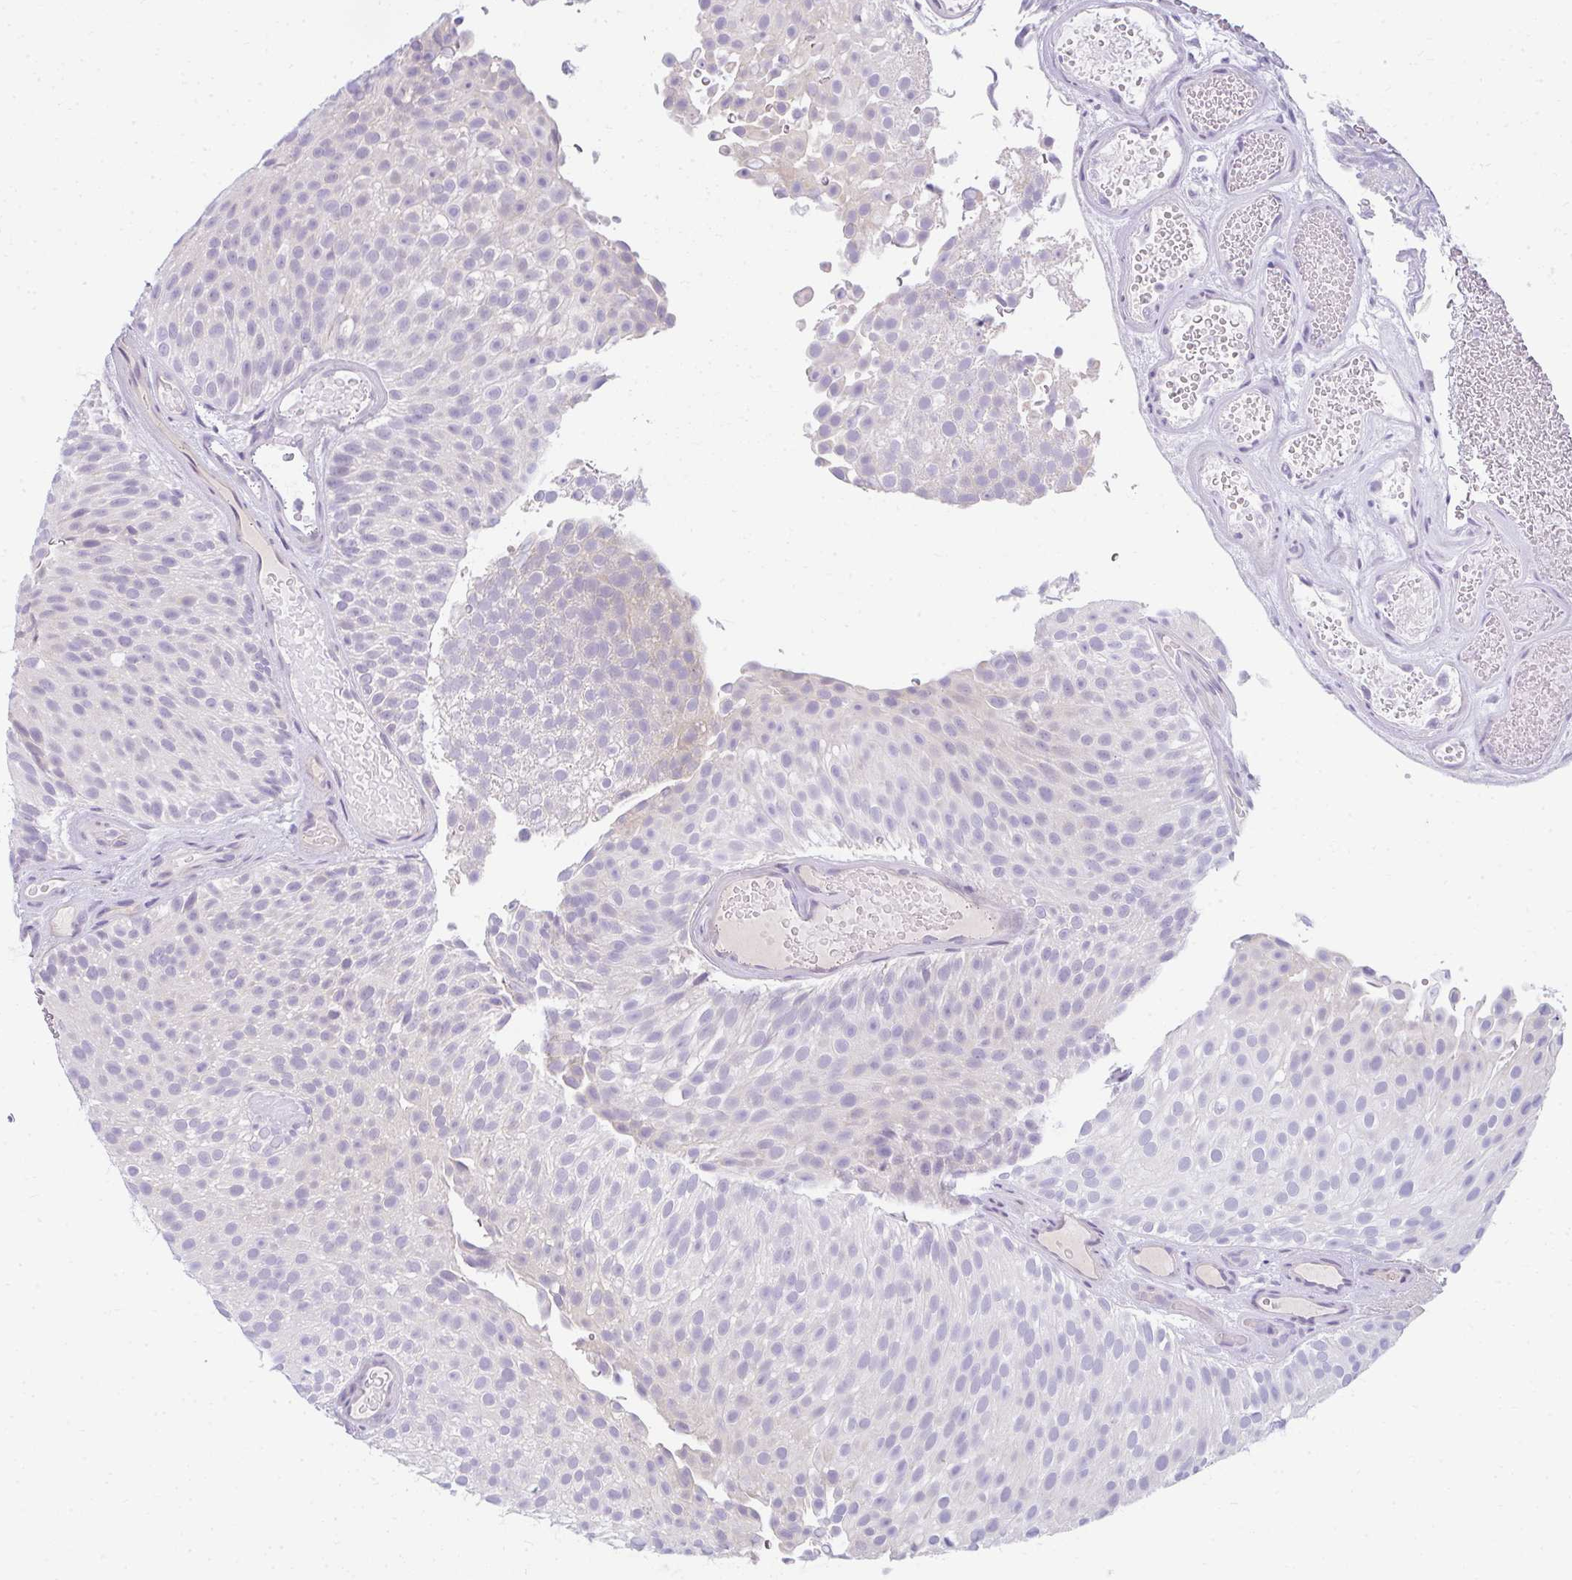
{"staining": {"intensity": "negative", "quantity": "none", "location": "none"}, "tissue": "urothelial cancer", "cell_type": "Tumor cells", "image_type": "cancer", "snomed": [{"axis": "morphology", "description": "Urothelial carcinoma, Low grade"}, {"axis": "topography", "description": "Urinary bladder"}], "caption": "An image of urothelial carcinoma (low-grade) stained for a protein displays no brown staining in tumor cells. (DAB IHC visualized using brightfield microscopy, high magnification).", "gene": "PPP1R3G", "patient": {"sex": "male", "age": 78}}